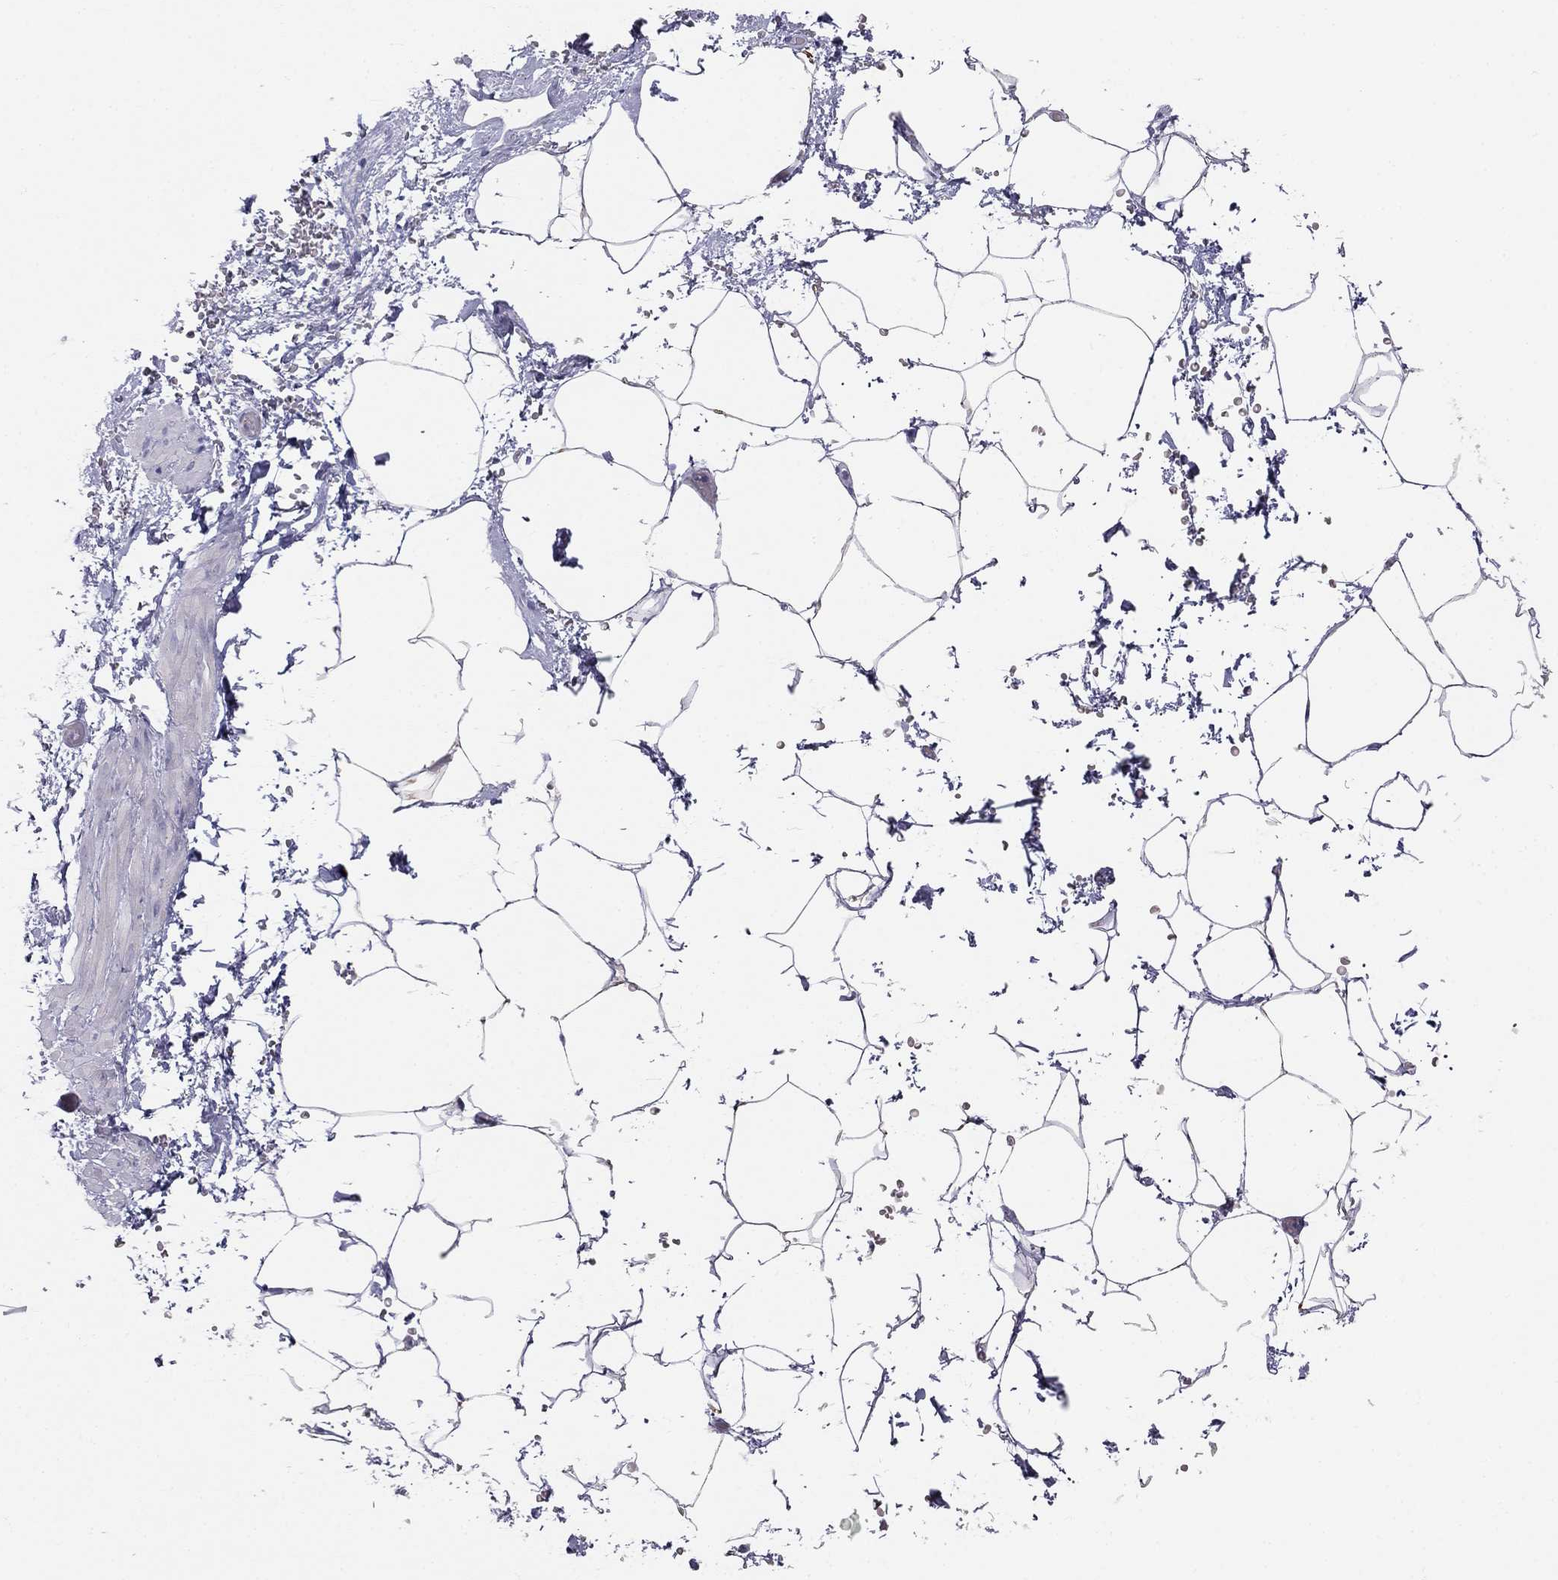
{"staining": {"intensity": "negative", "quantity": "none", "location": "none"}, "tissue": "adipose tissue", "cell_type": "Adipocytes", "image_type": "normal", "snomed": [{"axis": "morphology", "description": "Normal tissue, NOS"}, {"axis": "topography", "description": "Soft tissue"}, {"axis": "topography", "description": "Adipose tissue"}, {"axis": "topography", "description": "Vascular tissue"}, {"axis": "topography", "description": "Peripheral nerve tissue"}], "caption": "Photomicrograph shows no protein staining in adipocytes of unremarkable adipose tissue. (Stains: DAB immunohistochemistry with hematoxylin counter stain, Microscopy: brightfield microscopy at high magnification).", "gene": "MGAT4C", "patient": {"sex": "male", "age": 68}}